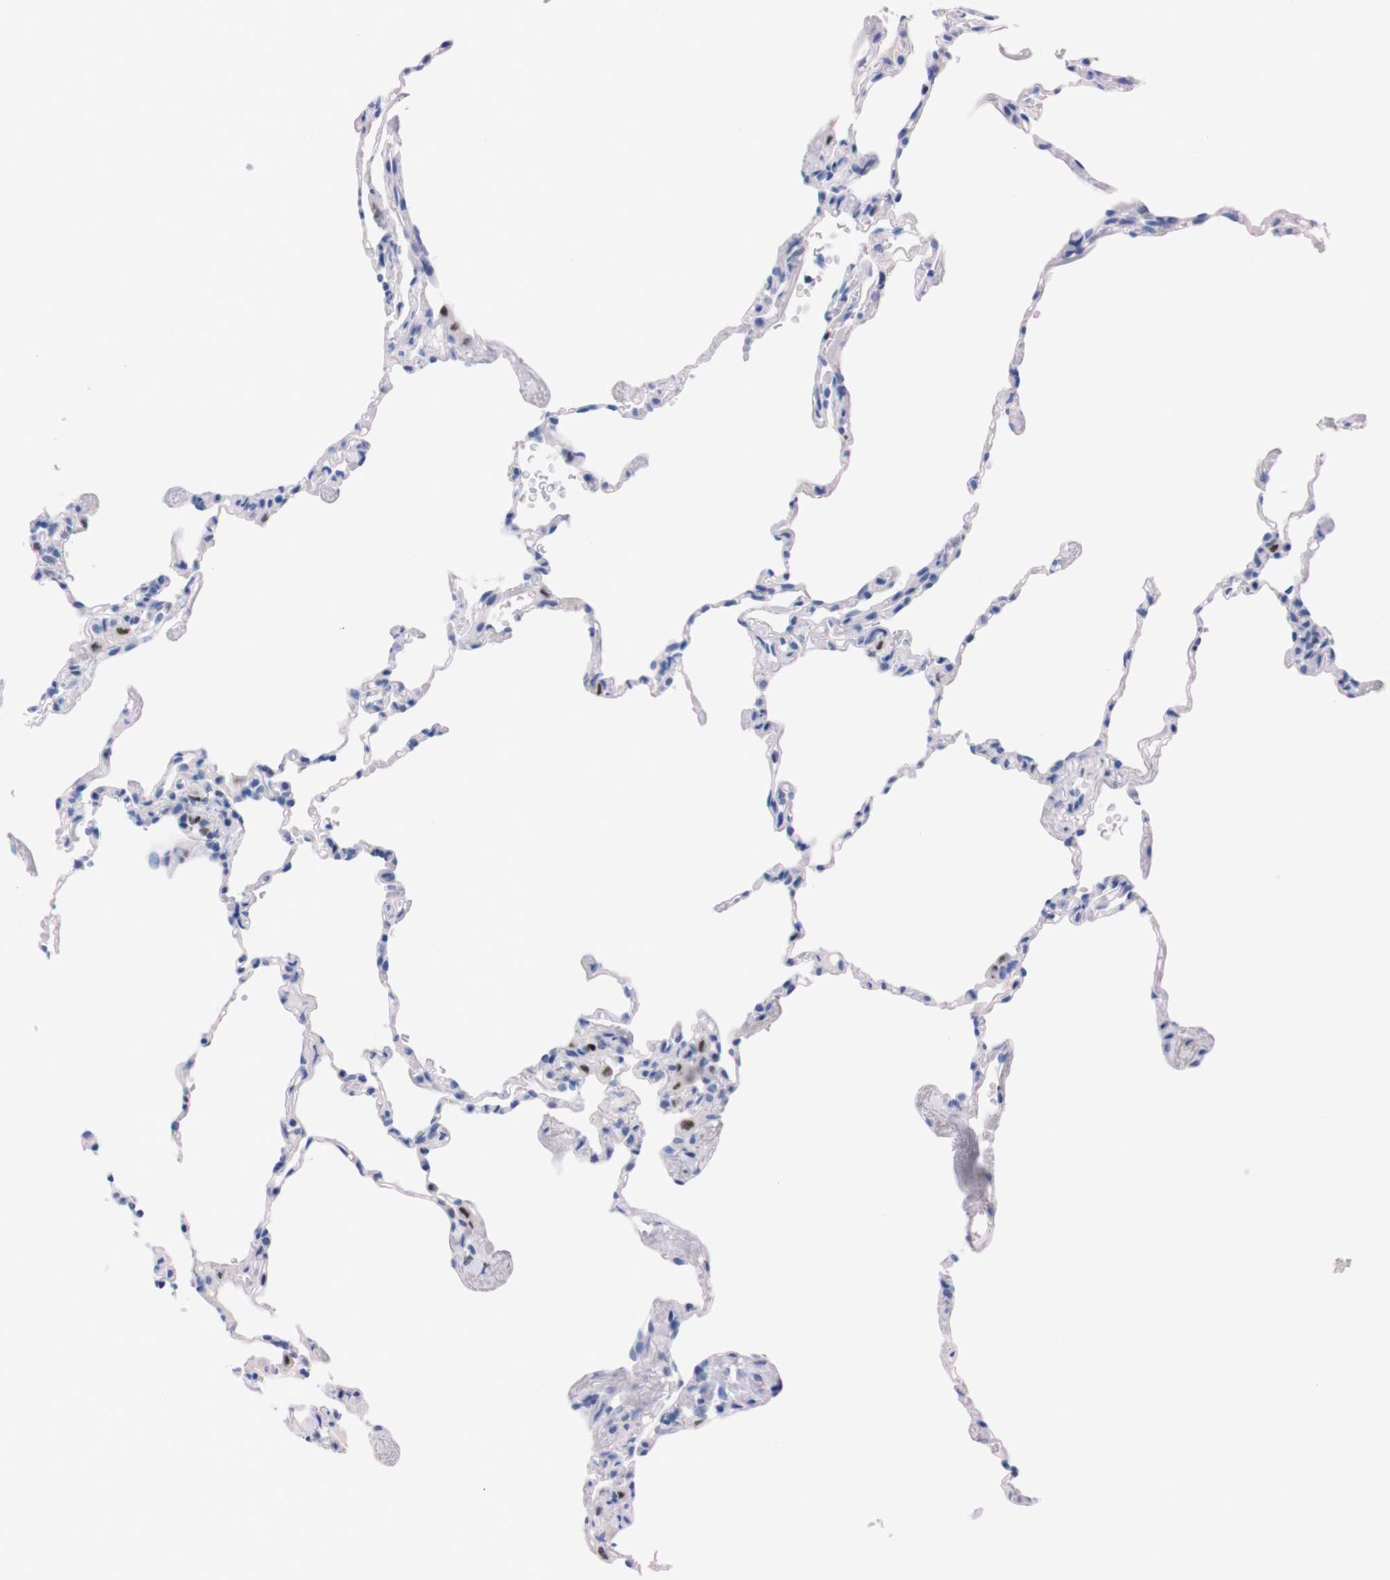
{"staining": {"intensity": "negative", "quantity": "none", "location": "none"}, "tissue": "lung", "cell_type": "Alveolar cells", "image_type": "normal", "snomed": [{"axis": "morphology", "description": "Normal tissue, NOS"}, {"axis": "topography", "description": "Lung"}], "caption": "Alveolar cells show no significant protein positivity in normal lung. (Stains: DAB (3,3'-diaminobenzidine) immunohistochemistry (IHC) with hematoxylin counter stain, Microscopy: brightfield microscopy at high magnification).", "gene": "P2RY12", "patient": {"sex": "male", "age": 59}}